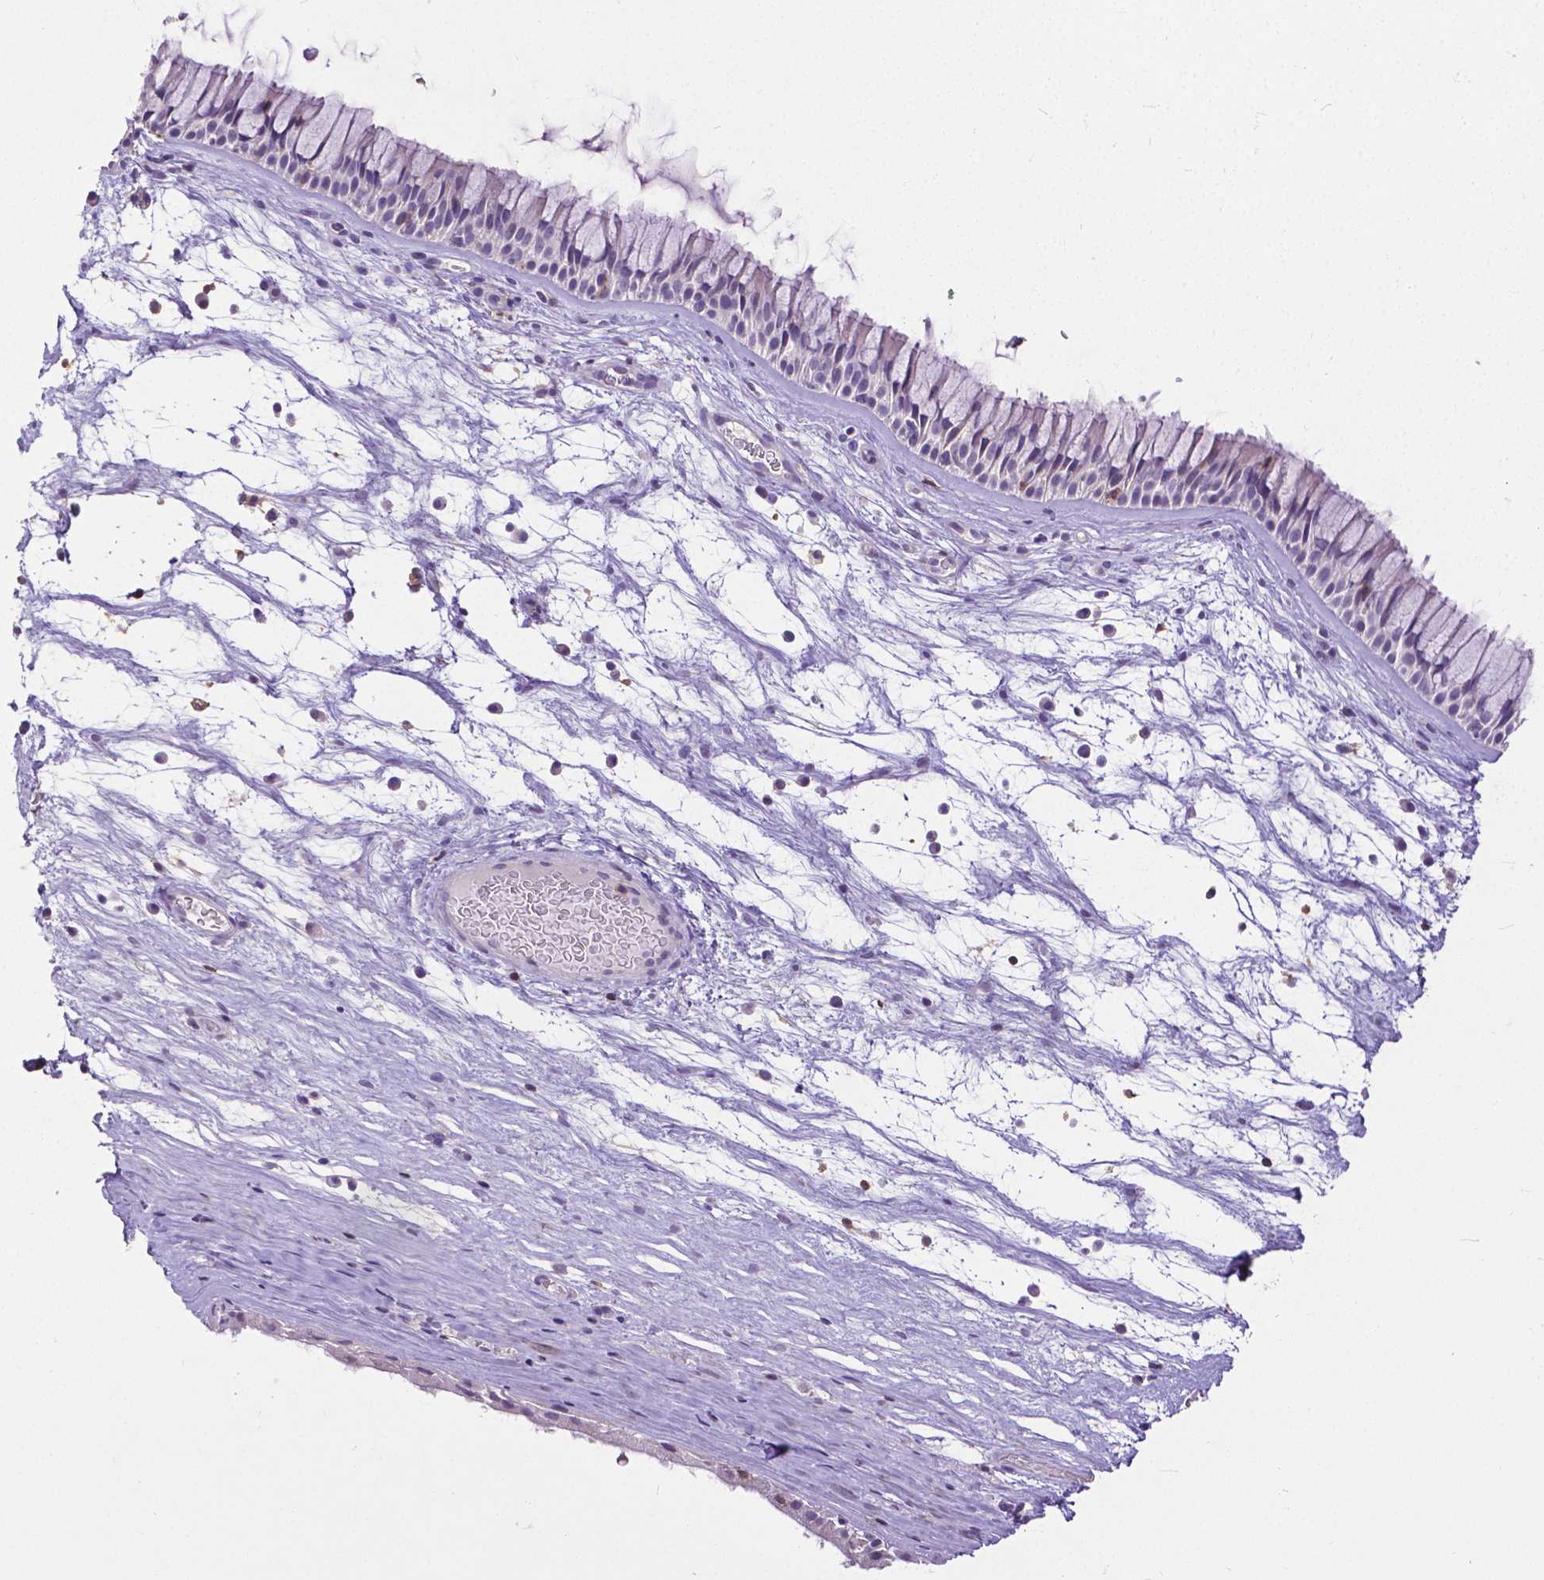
{"staining": {"intensity": "negative", "quantity": "none", "location": "none"}, "tissue": "nasopharynx", "cell_type": "Respiratory epithelial cells", "image_type": "normal", "snomed": [{"axis": "morphology", "description": "Normal tissue, NOS"}, {"axis": "topography", "description": "Nasopharynx"}], "caption": "Immunohistochemistry (IHC) image of normal nasopharynx: human nasopharynx stained with DAB demonstrates no significant protein expression in respiratory epithelial cells.", "gene": "CD4", "patient": {"sex": "male", "age": 74}}